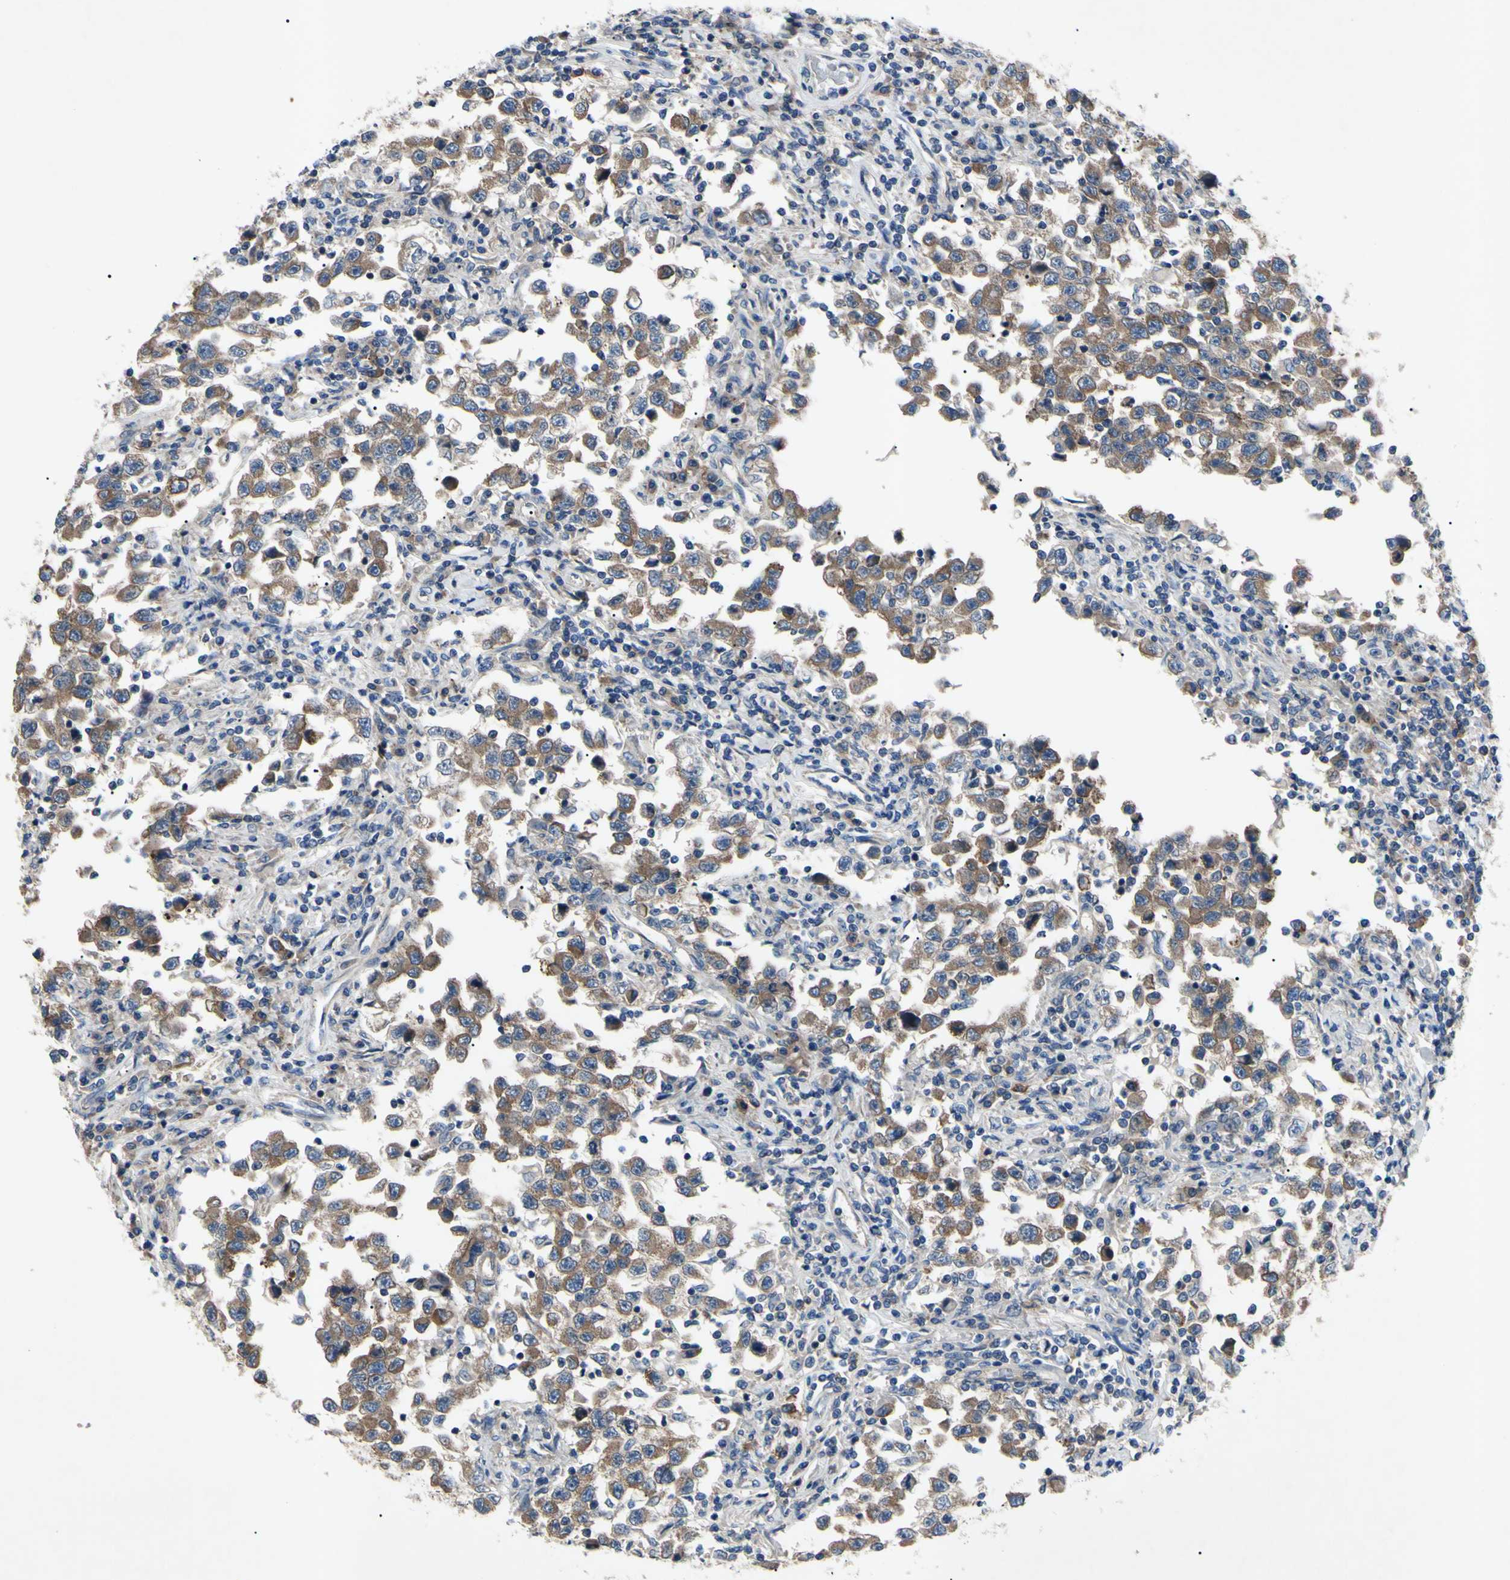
{"staining": {"intensity": "moderate", "quantity": ">75%", "location": "cytoplasmic/membranous"}, "tissue": "testis cancer", "cell_type": "Tumor cells", "image_type": "cancer", "snomed": [{"axis": "morphology", "description": "Carcinoma, Embryonal, NOS"}, {"axis": "topography", "description": "Testis"}], "caption": "Testis embryonal carcinoma tissue reveals moderate cytoplasmic/membranous positivity in approximately >75% of tumor cells The protein is stained brown, and the nuclei are stained in blue (DAB IHC with brightfield microscopy, high magnification).", "gene": "HILPDA", "patient": {"sex": "male", "age": 21}}